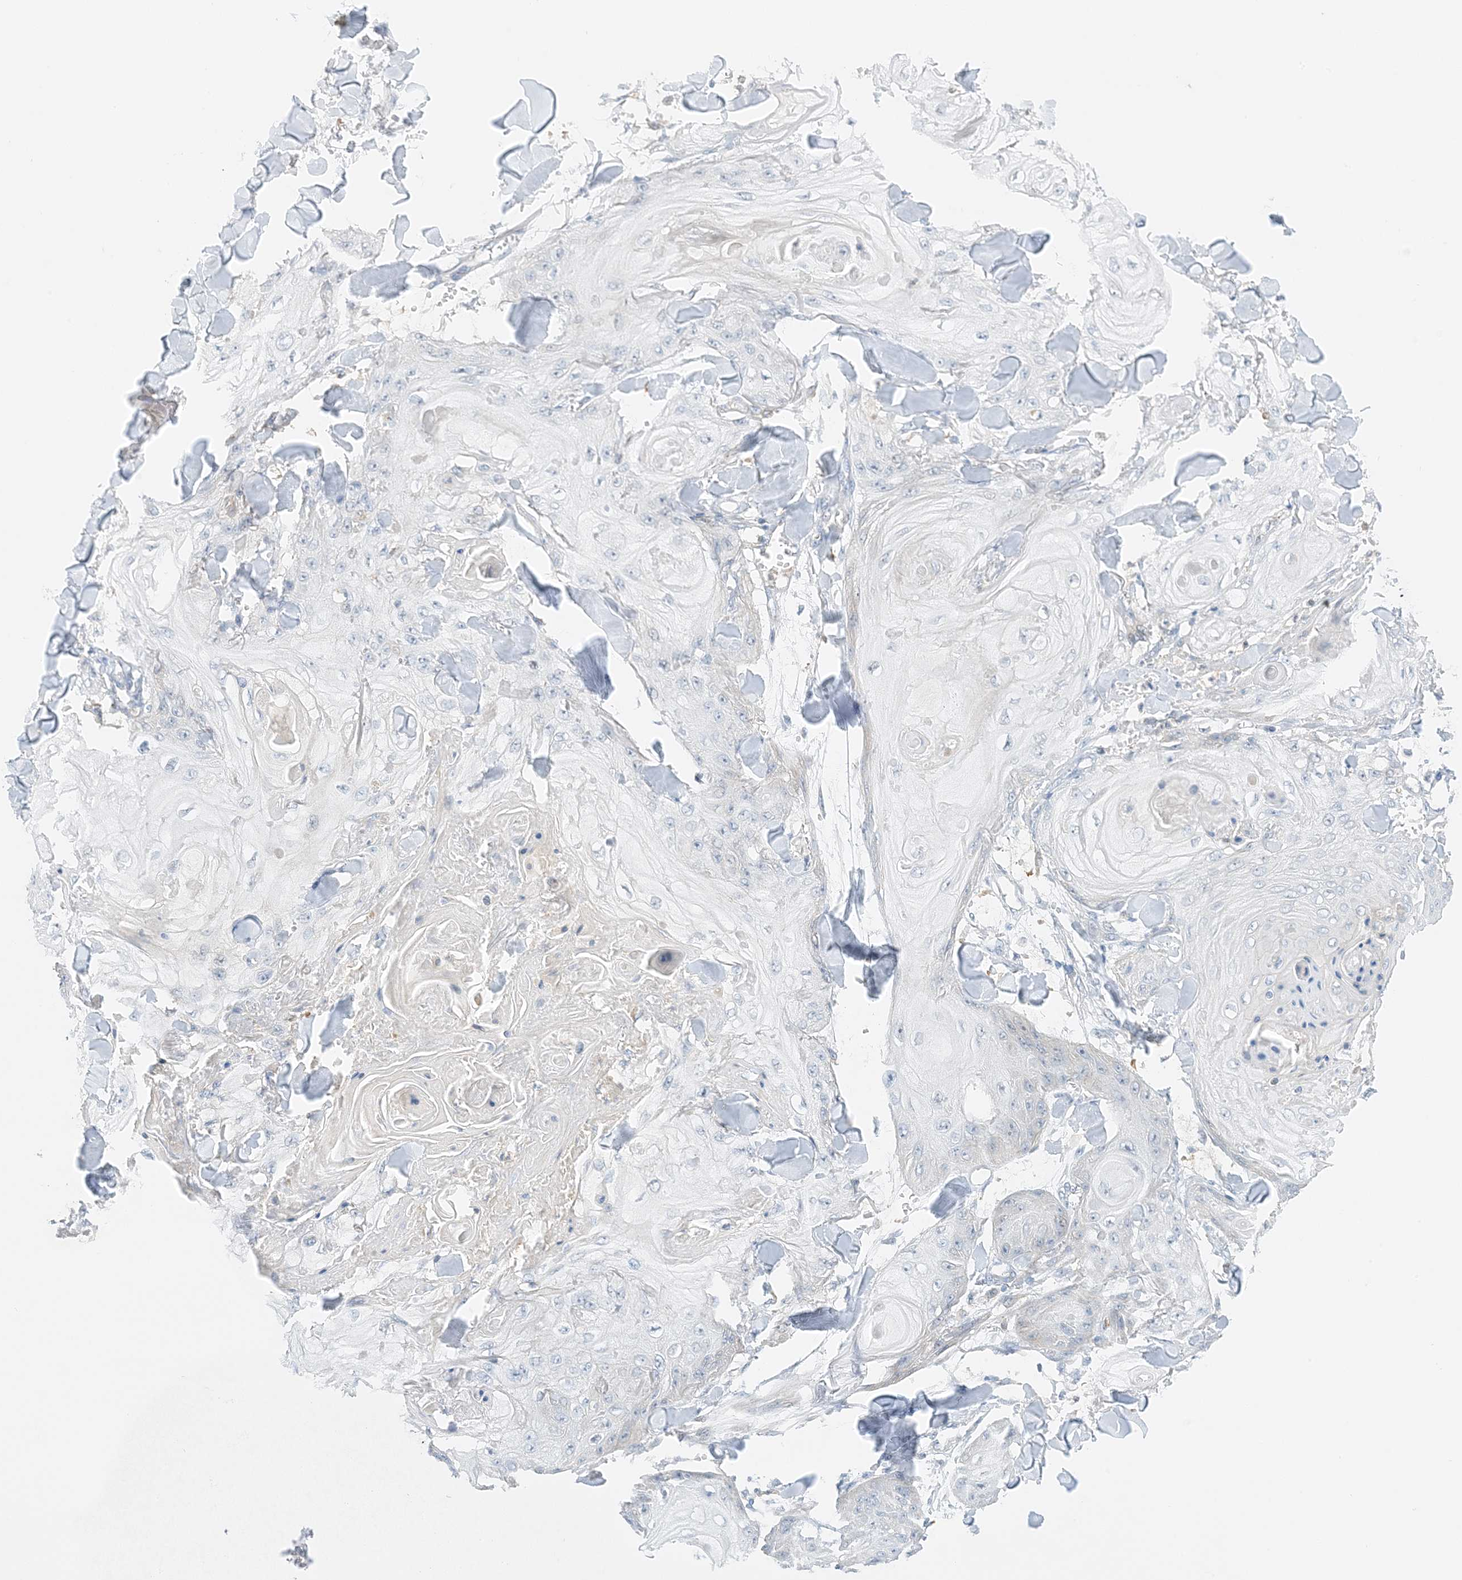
{"staining": {"intensity": "negative", "quantity": "none", "location": "none"}, "tissue": "skin cancer", "cell_type": "Tumor cells", "image_type": "cancer", "snomed": [{"axis": "morphology", "description": "Squamous cell carcinoma, NOS"}, {"axis": "topography", "description": "Skin"}], "caption": "The photomicrograph demonstrates no staining of tumor cells in skin cancer.", "gene": "KIFBP", "patient": {"sex": "male", "age": 74}}